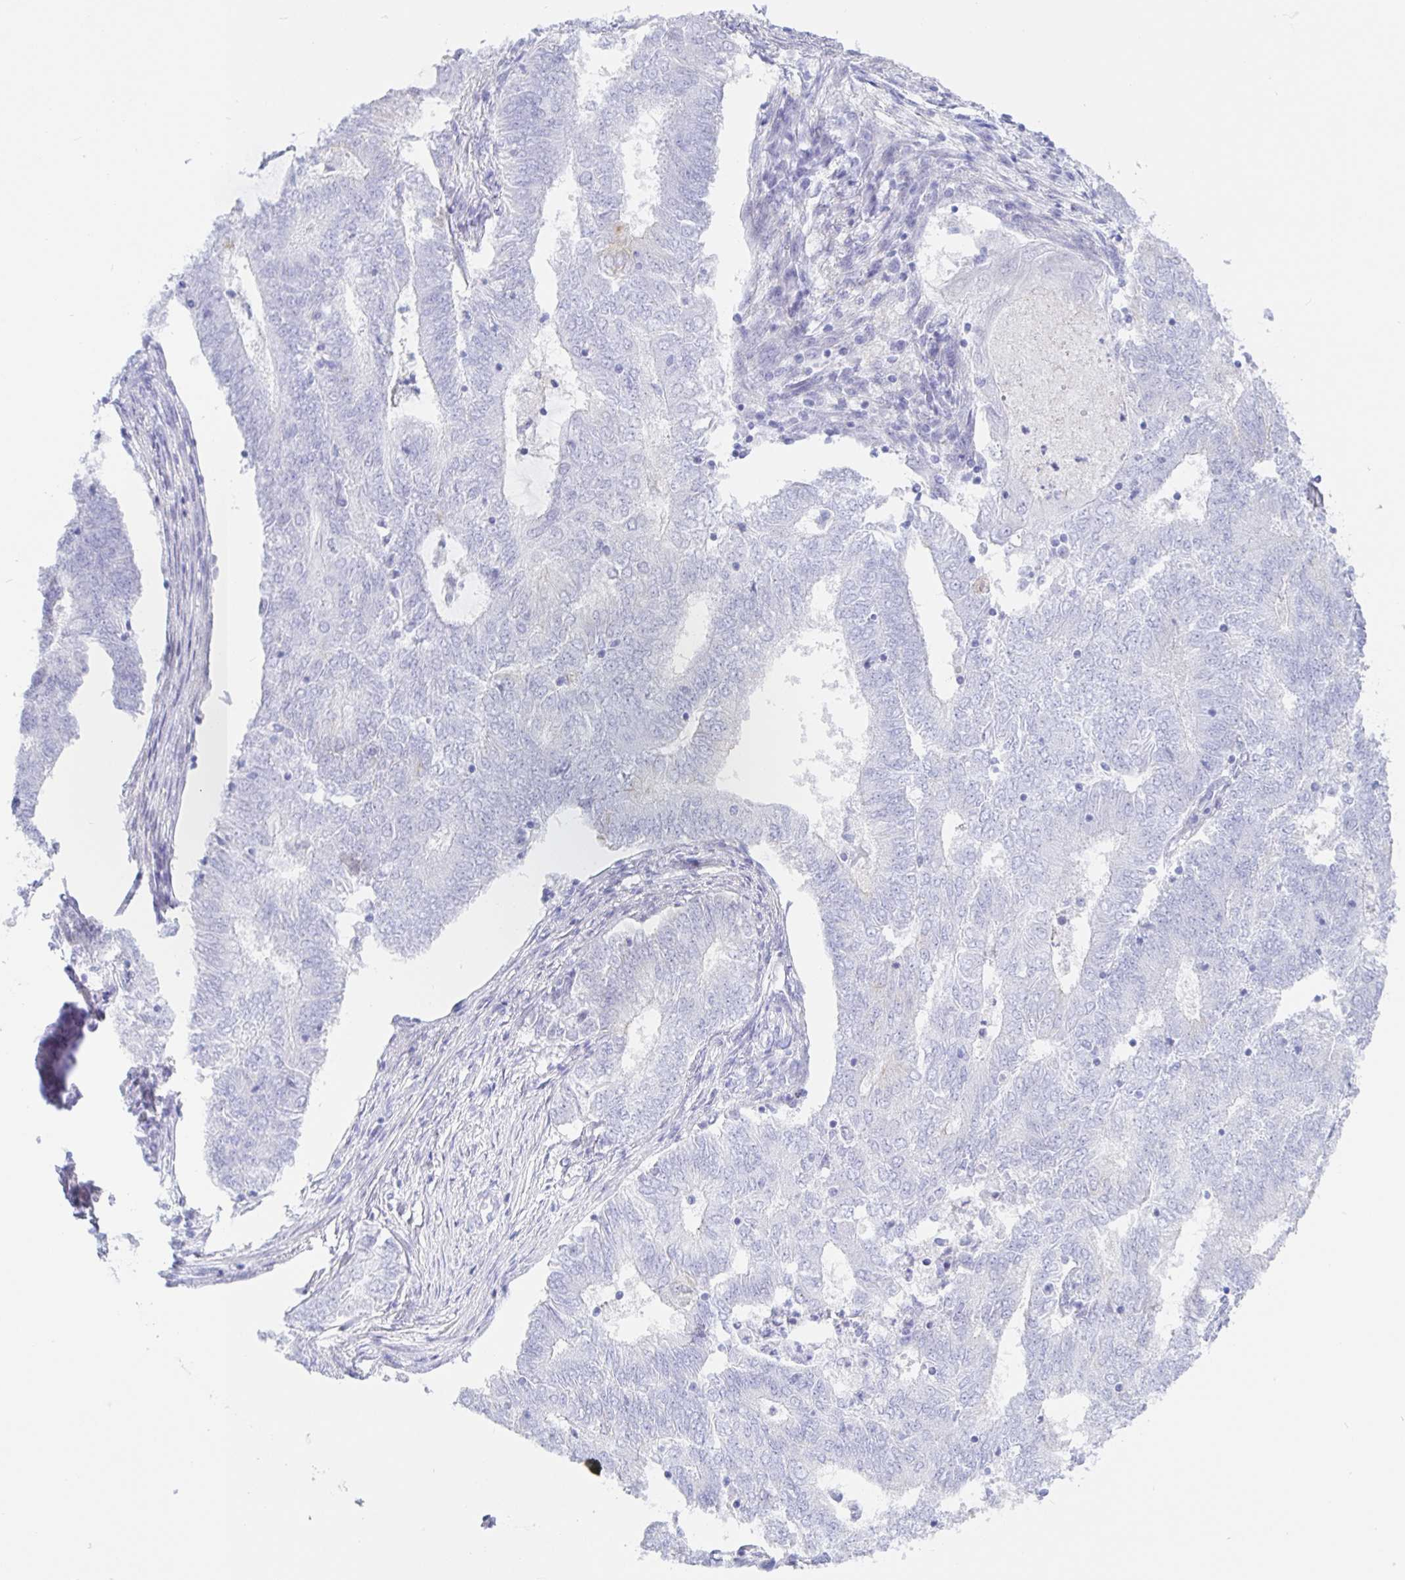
{"staining": {"intensity": "negative", "quantity": "none", "location": "none"}, "tissue": "endometrial cancer", "cell_type": "Tumor cells", "image_type": "cancer", "snomed": [{"axis": "morphology", "description": "Adenocarcinoma, NOS"}, {"axis": "topography", "description": "Endometrium"}], "caption": "Protein analysis of endometrial cancer displays no significant expression in tumor cells. (Stains: DAB immunohistochemistry (IHC) with hematoxylin counter stain, Microscopy: brightfield microscopy at high magnification).", "gene": "KCNH6", "patient": {"sex": "female", "age": 62}}